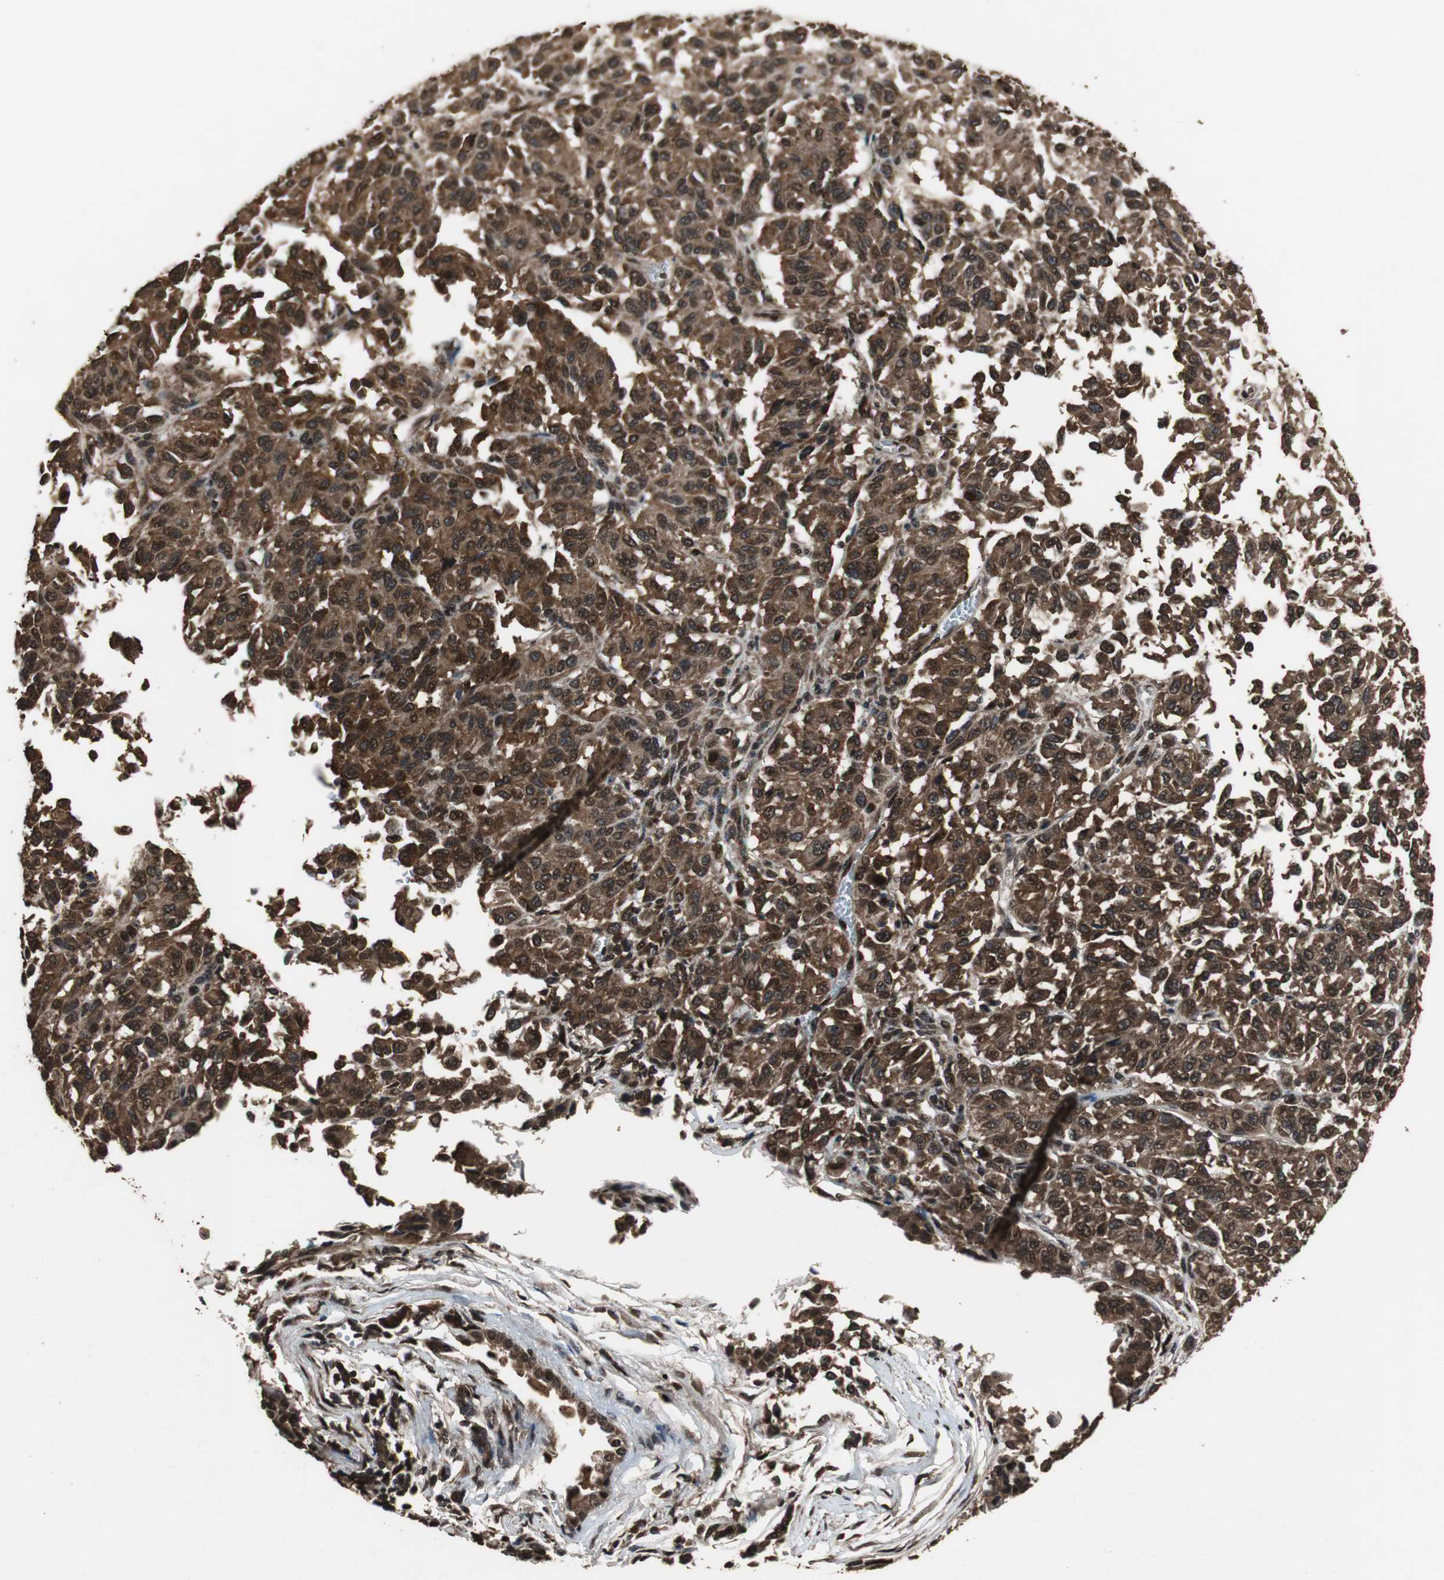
{"staining": {"intensity": "strong", "quantity": ">75%", "location": "cytoplasmic/membranous,nuclear"}, "tissue": "melanoma", "cell_type": "Tumor cells", "image_type": "cancer", "snomed": [{"axis": "morphology", "description": "Malignant melanoma, Metastatic site"}, {"axis": "topography", "description": "Lung"}], "caption": "DAB immunohistochemical staining of human melanoma exhibits strong cytoplasmic/membranous and nuclear protein staining in about >75% of tumor cells.", "gene": "ZNF18", "patient": {"sex": "male", "age": 64}}